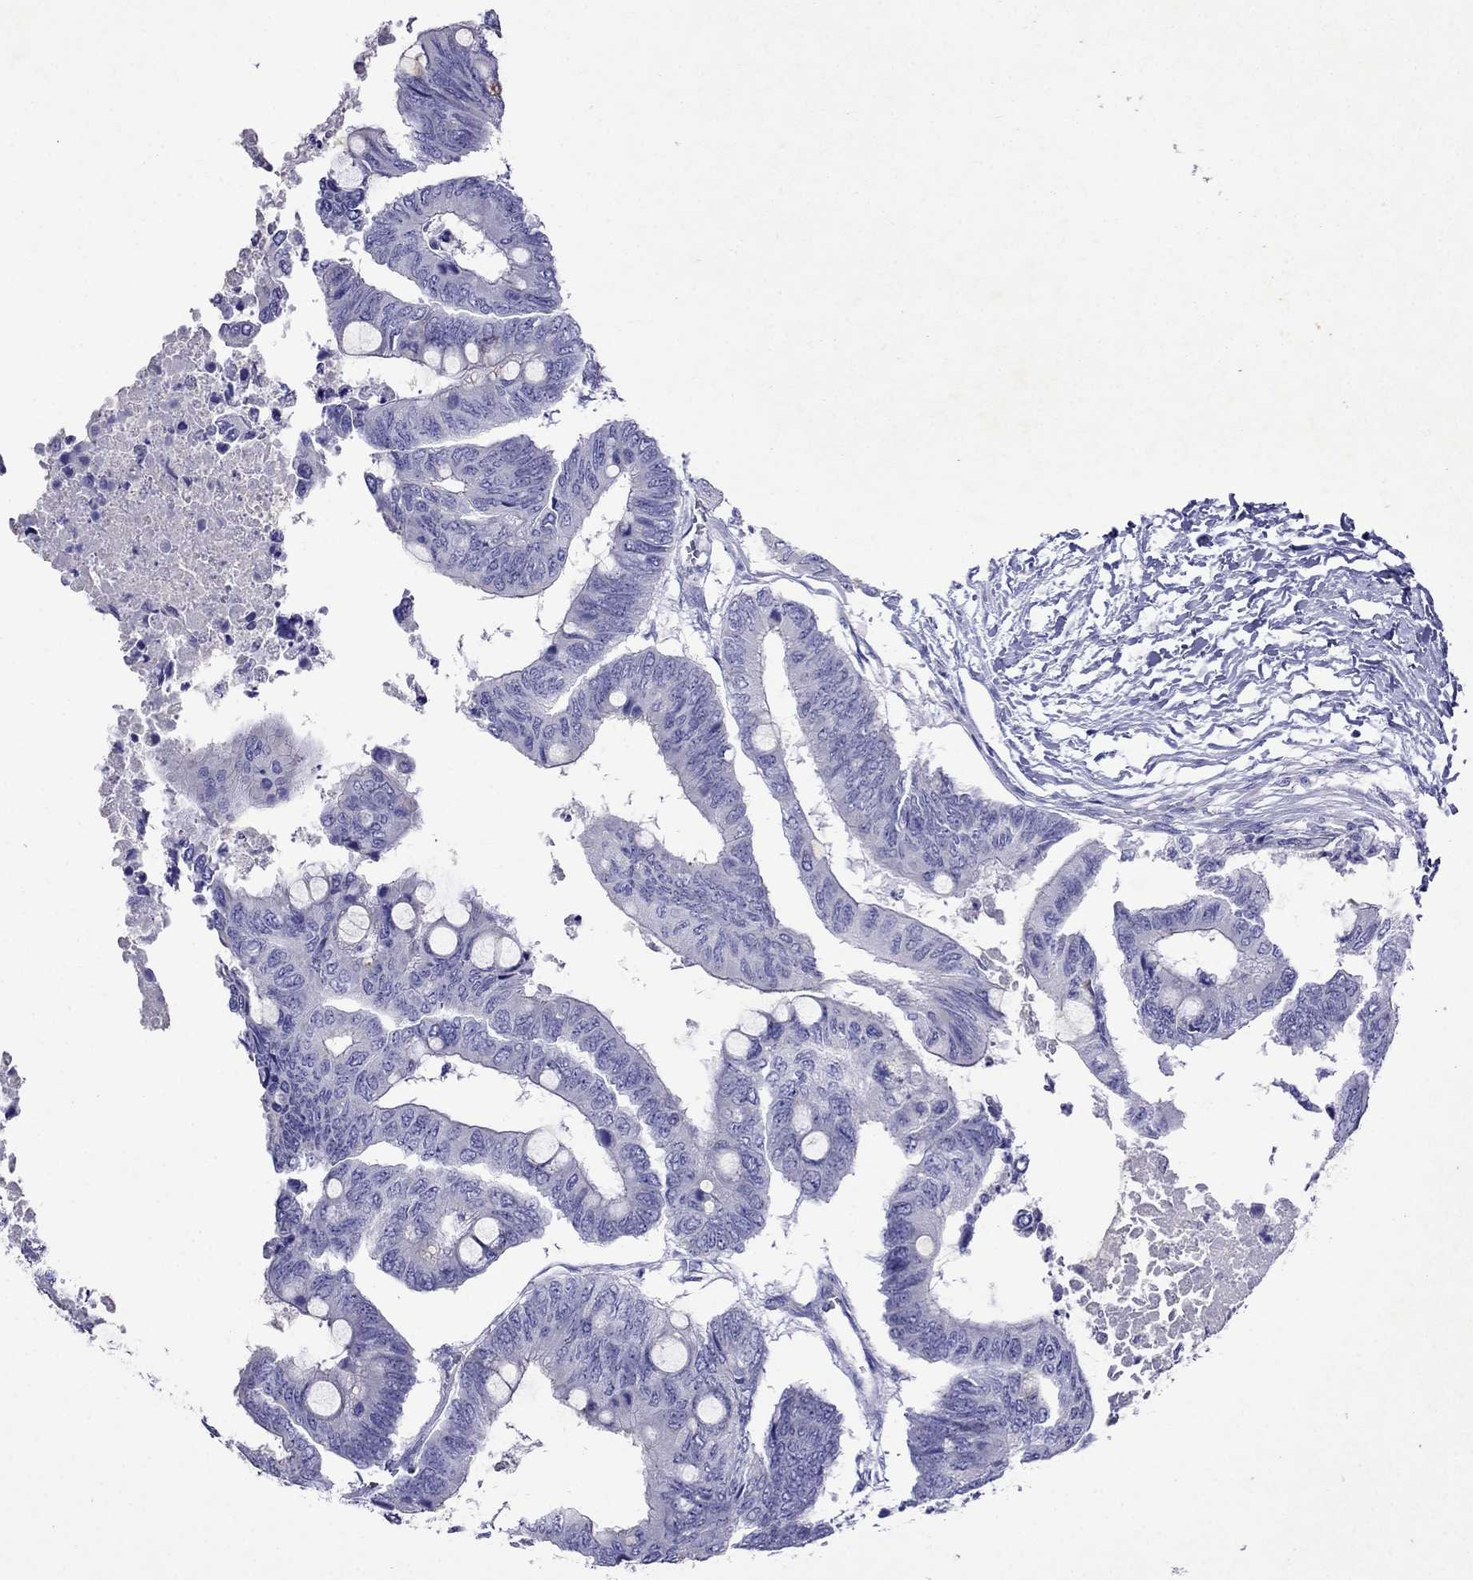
{"staining": {"intensity": "negative", "quantity": "none", "location": "none"}, "tissue": "colorectal cancer", "cell_type": "Tumor cells", "image_type": "cancer", "snomed": [{"axis": "morphology", "description": "Normal tissue, NOS"}, {"axis": "morphology", "description": "Adenocarcinoma, NOS"}, {"axis": "topography", "description": "Rectum"}, {"axis": "topography", "description": "Peripheral nerve tissue"}], "caption": "High power microscopy photomicrograph of an immunohistochemistry (IHC) histopathology image of colorectal adenocarcinoma, revealing no significant positivity in tumor cells.", "gene": "TDRD1", "patient": {"sex": "male", "age": 92}}